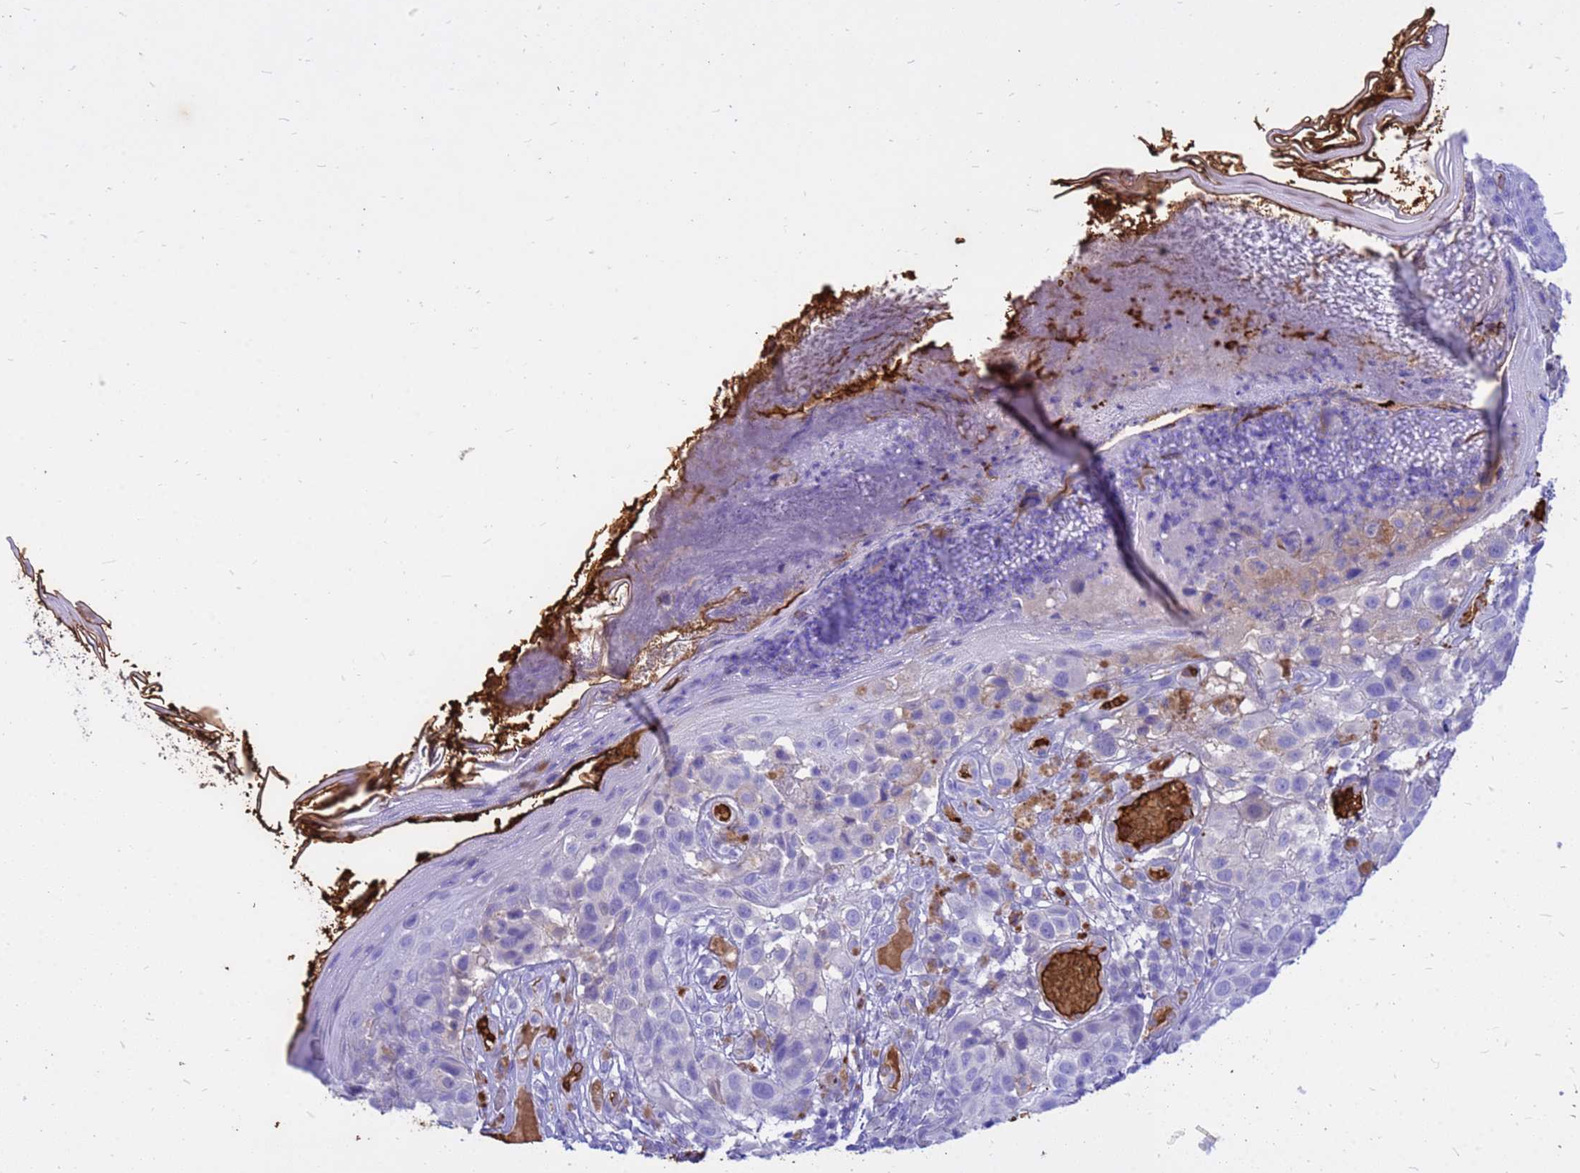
{"staining": {"intensity": "negative", "quantity": "none", "location": "none"}, "tissue": "melanoma", "cell_type": "Tumor cells", "image_type": "cancer", "snomed": [{"axis": "morphology", "description": "Malignant melanoma, NOS"}, {"axis": "topography", "description": "Skin"}], "caption": "Melanoma stained for a protein using immunohistochemistry (IHC) exhibits no expression tumor cells.", "gene": "HBA2", "patient": {"sex": "male", "age": 38}}